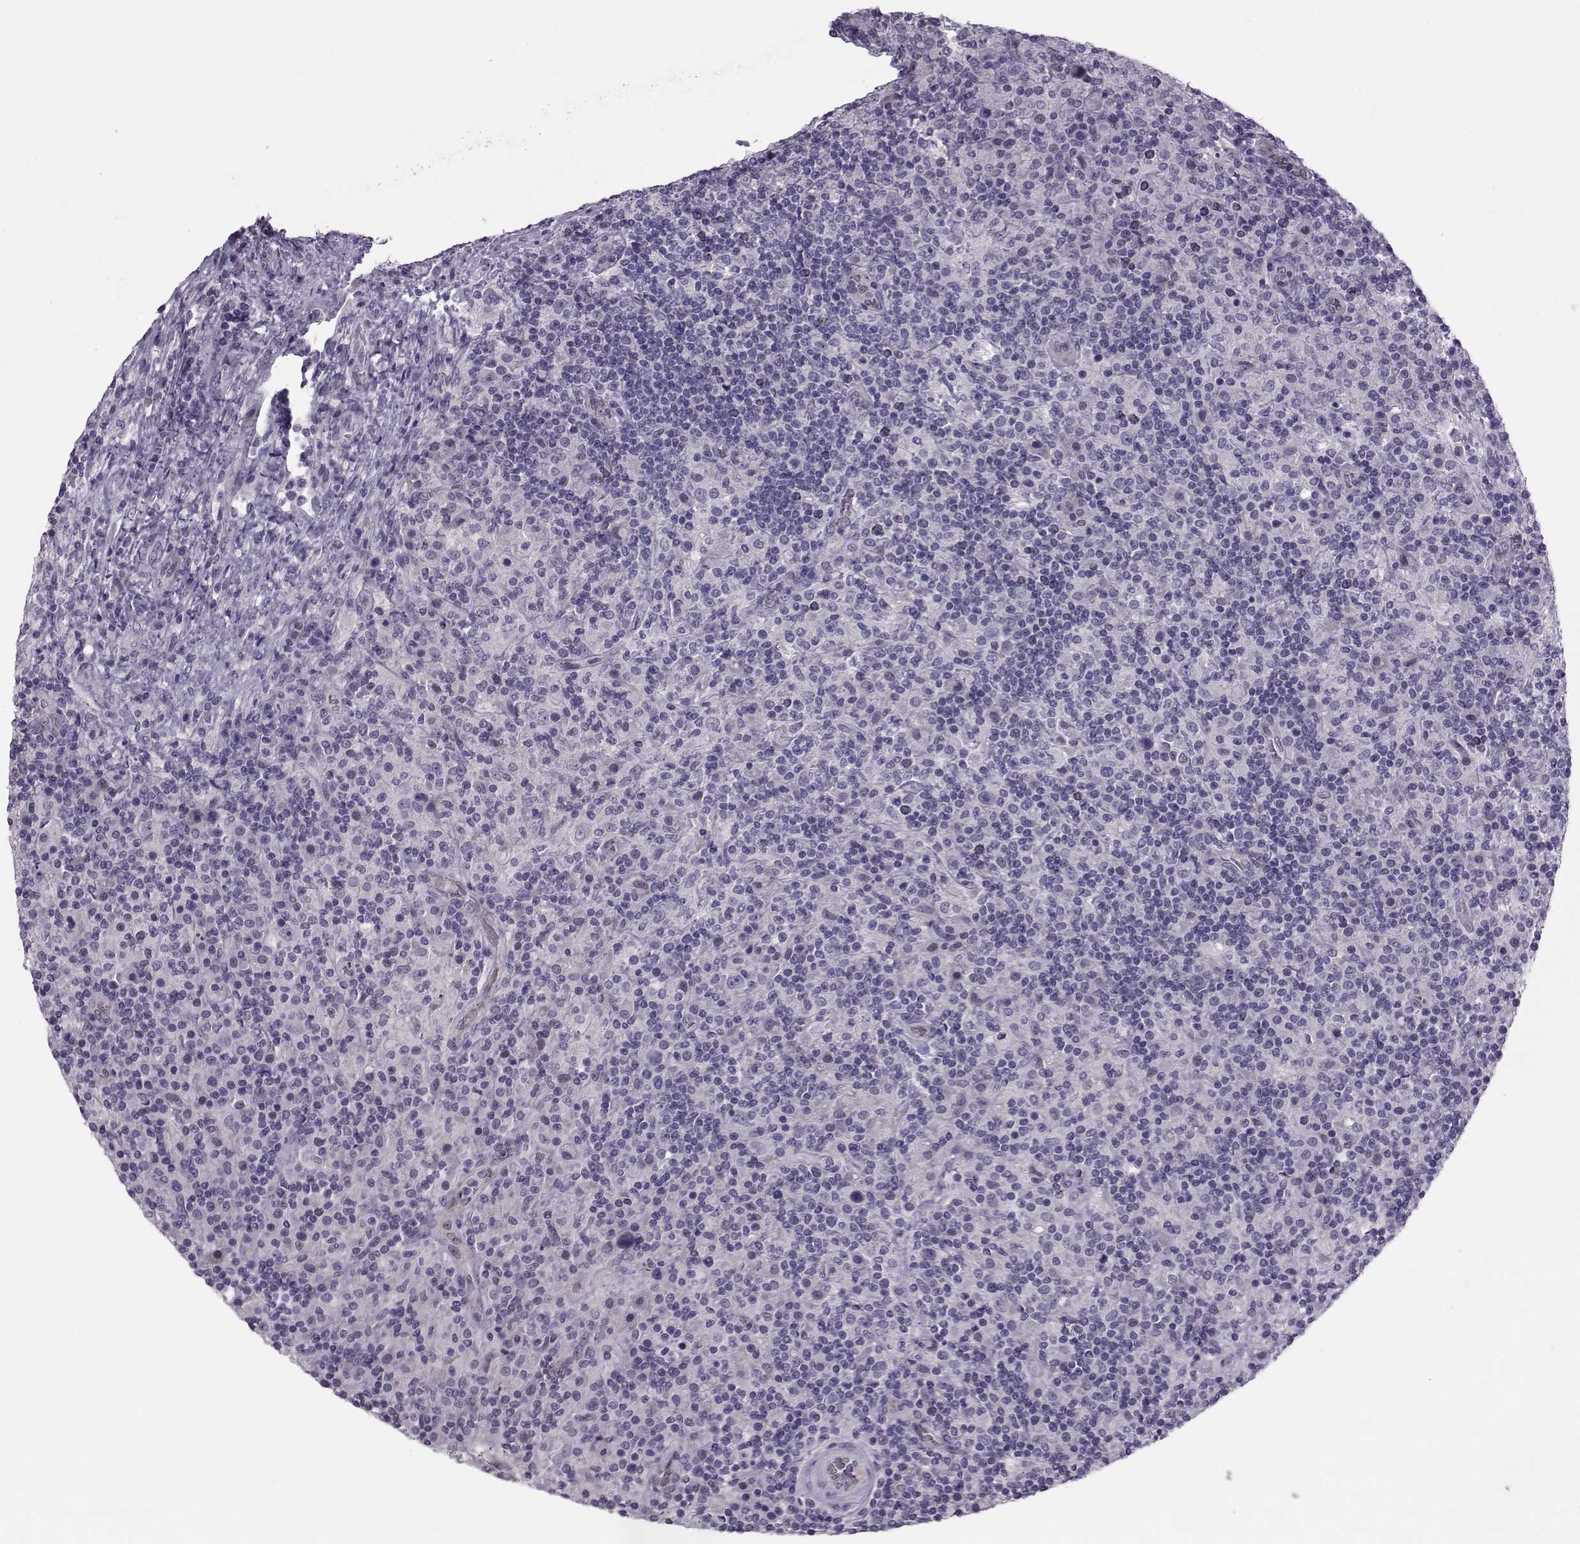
{"staining": {"intensity": "negative", "quantity": "none", "location": "none"}, "tissue": "lymphoma", "cell_type": "Tumor cells", "image_type": "cancer", "snomed": [{"axis": "morphology", "description": "Hodgkin's disease, NOS"}, {"axis": "topography", "description": "Lymph node"}], "caption": "An immunohistochemistry photomicrograph of lymphoma is shown. There is no staining in tumor cells of lymphoma.", "gene": "ASRGL1", "patient": {"sex": "male", "age": 70}}